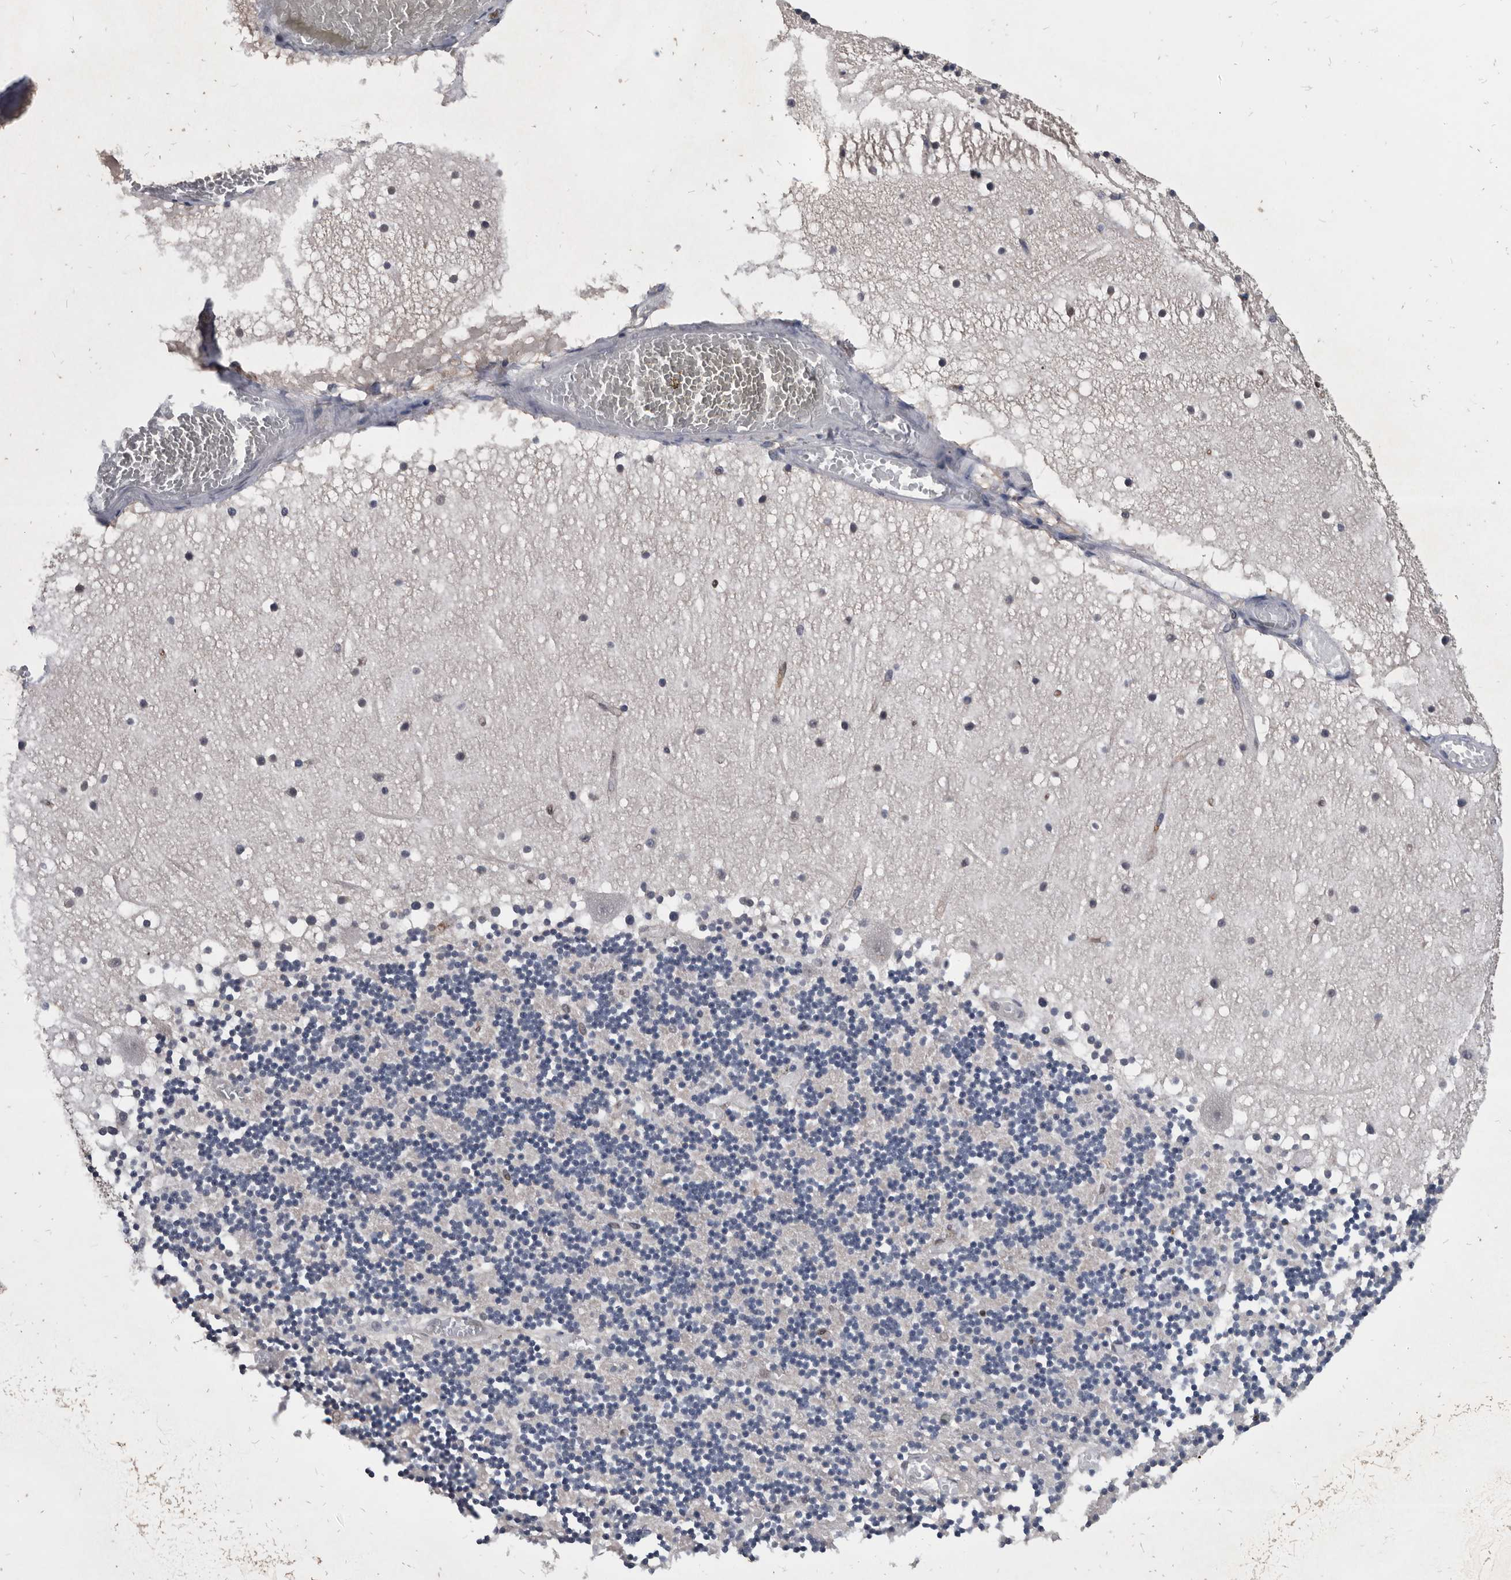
{"staining": {"intensity": "weak", "quantity": "25%-75%", "location": "cytoplasmic/membranous"}, "tissue": "cerebellum", "cell_type": "Cells in granular layer", "image_type": "normal", "snomed": [{"axis": "morphology", "description": "Normal tissue, NOS"}, {"axis": "topography", "description": "Cerebellum"}], "caption": "An immunohistochemistry (IHC) histopathology image of unremarkable tissue is shown. Protein staining in brown labels weak cytoplasmic/membranous positivity in cerebellum within cells in granular layer.", "gene": "PDXK", "patient": {"sex": "female", "age": 28}}